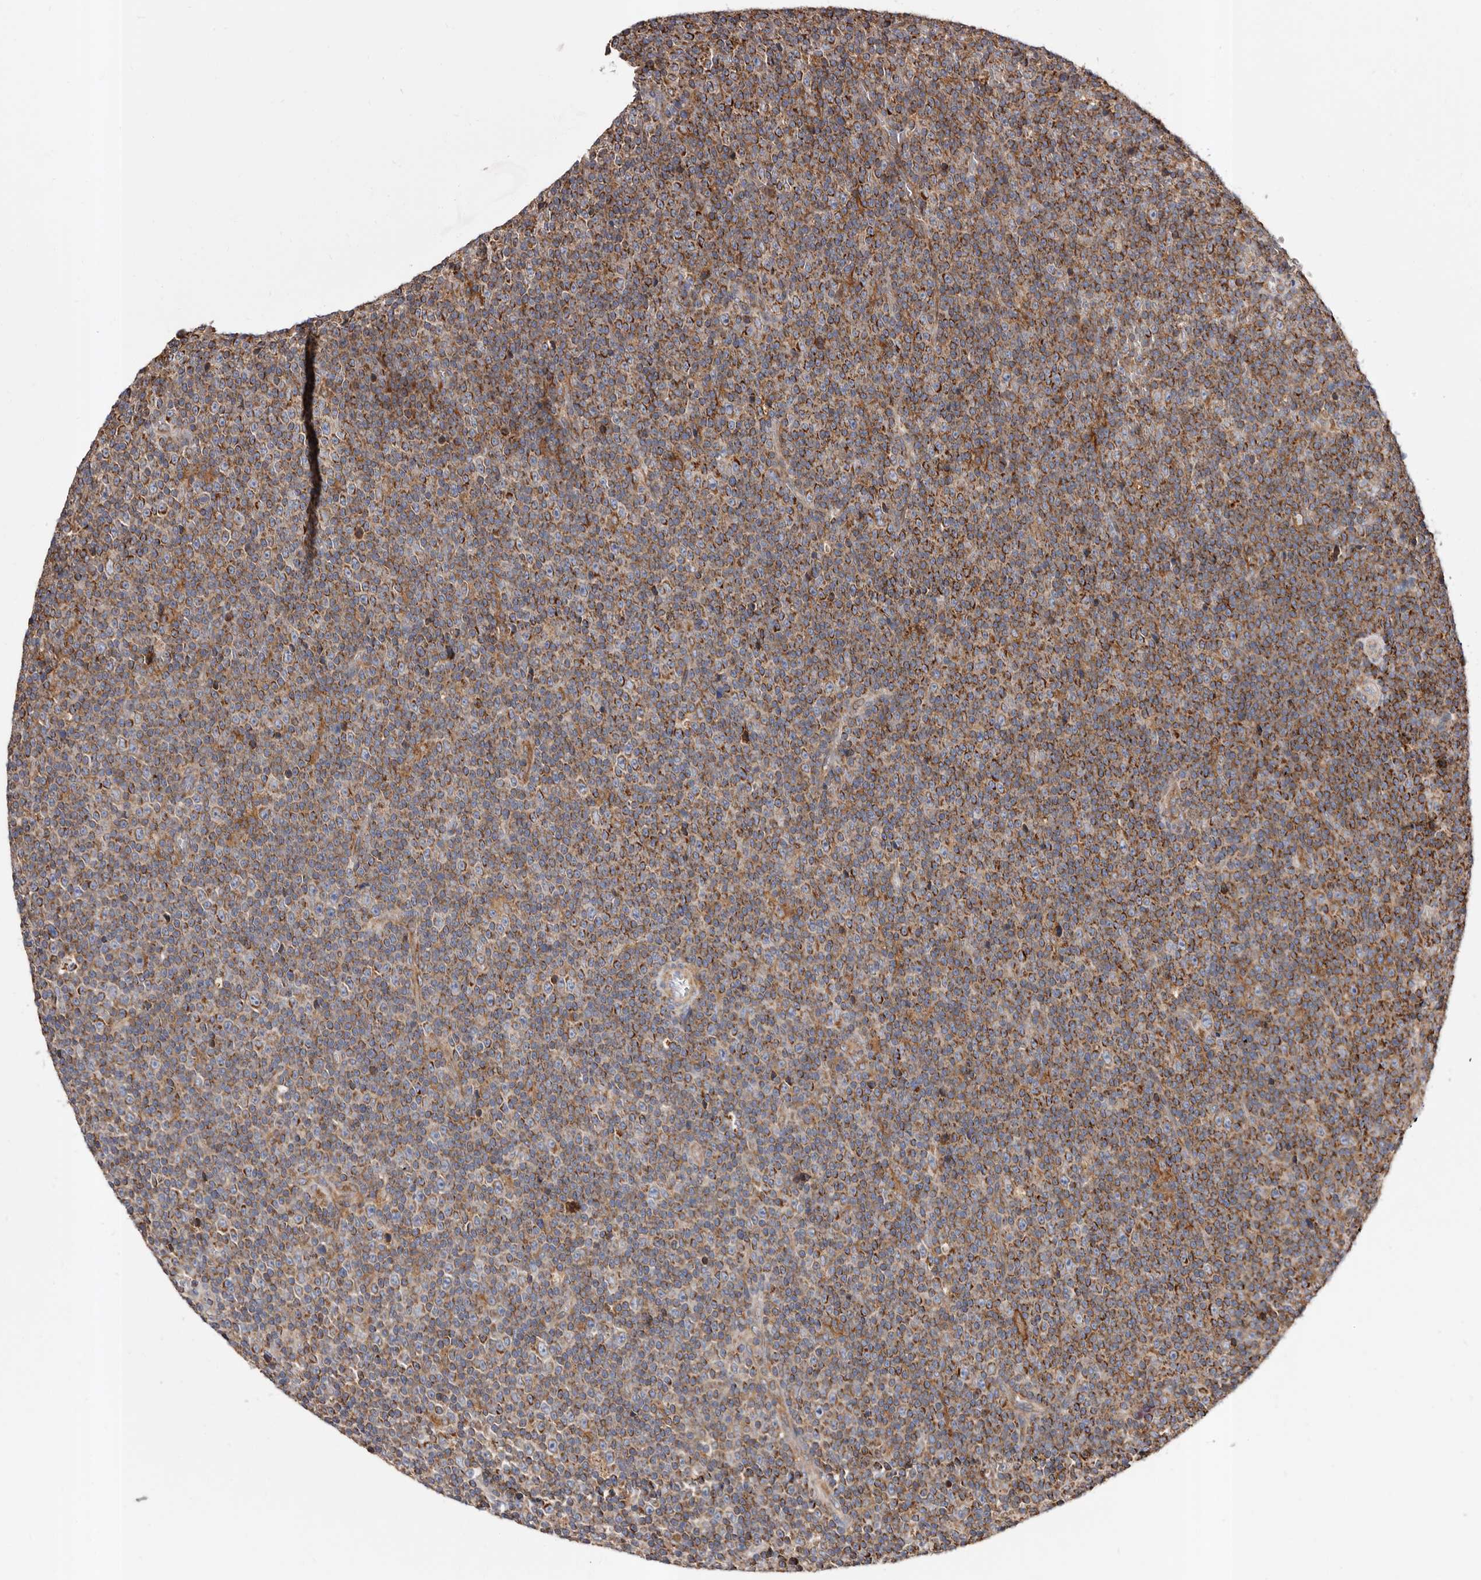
{"staining": {"intensity": "moderate", "quantity": ">75%", "location": "cytoplasmic/membranous"}, "tissue": "lymphoma", "cell_type": "Tumor cells", "image_type": "cancer", "snomed": [{"axis": "morphology", "description": "Malignant lymphoma, non-Hodgkin's type, Low grade"}, {"axis": "topography", "description": "Lymph node"}], "caption": "Malignant lymphoma, non-Hodgkin's type (low-grade) stained for a protein demonstrates moderate cytoplasmic/membranous positivity in tumor cells. Immunohistochemistry stains the protein in brown and the nuclei are stained blue.", "gene": "COQ8B", "patient": {"sex": "female", "age": 67}}